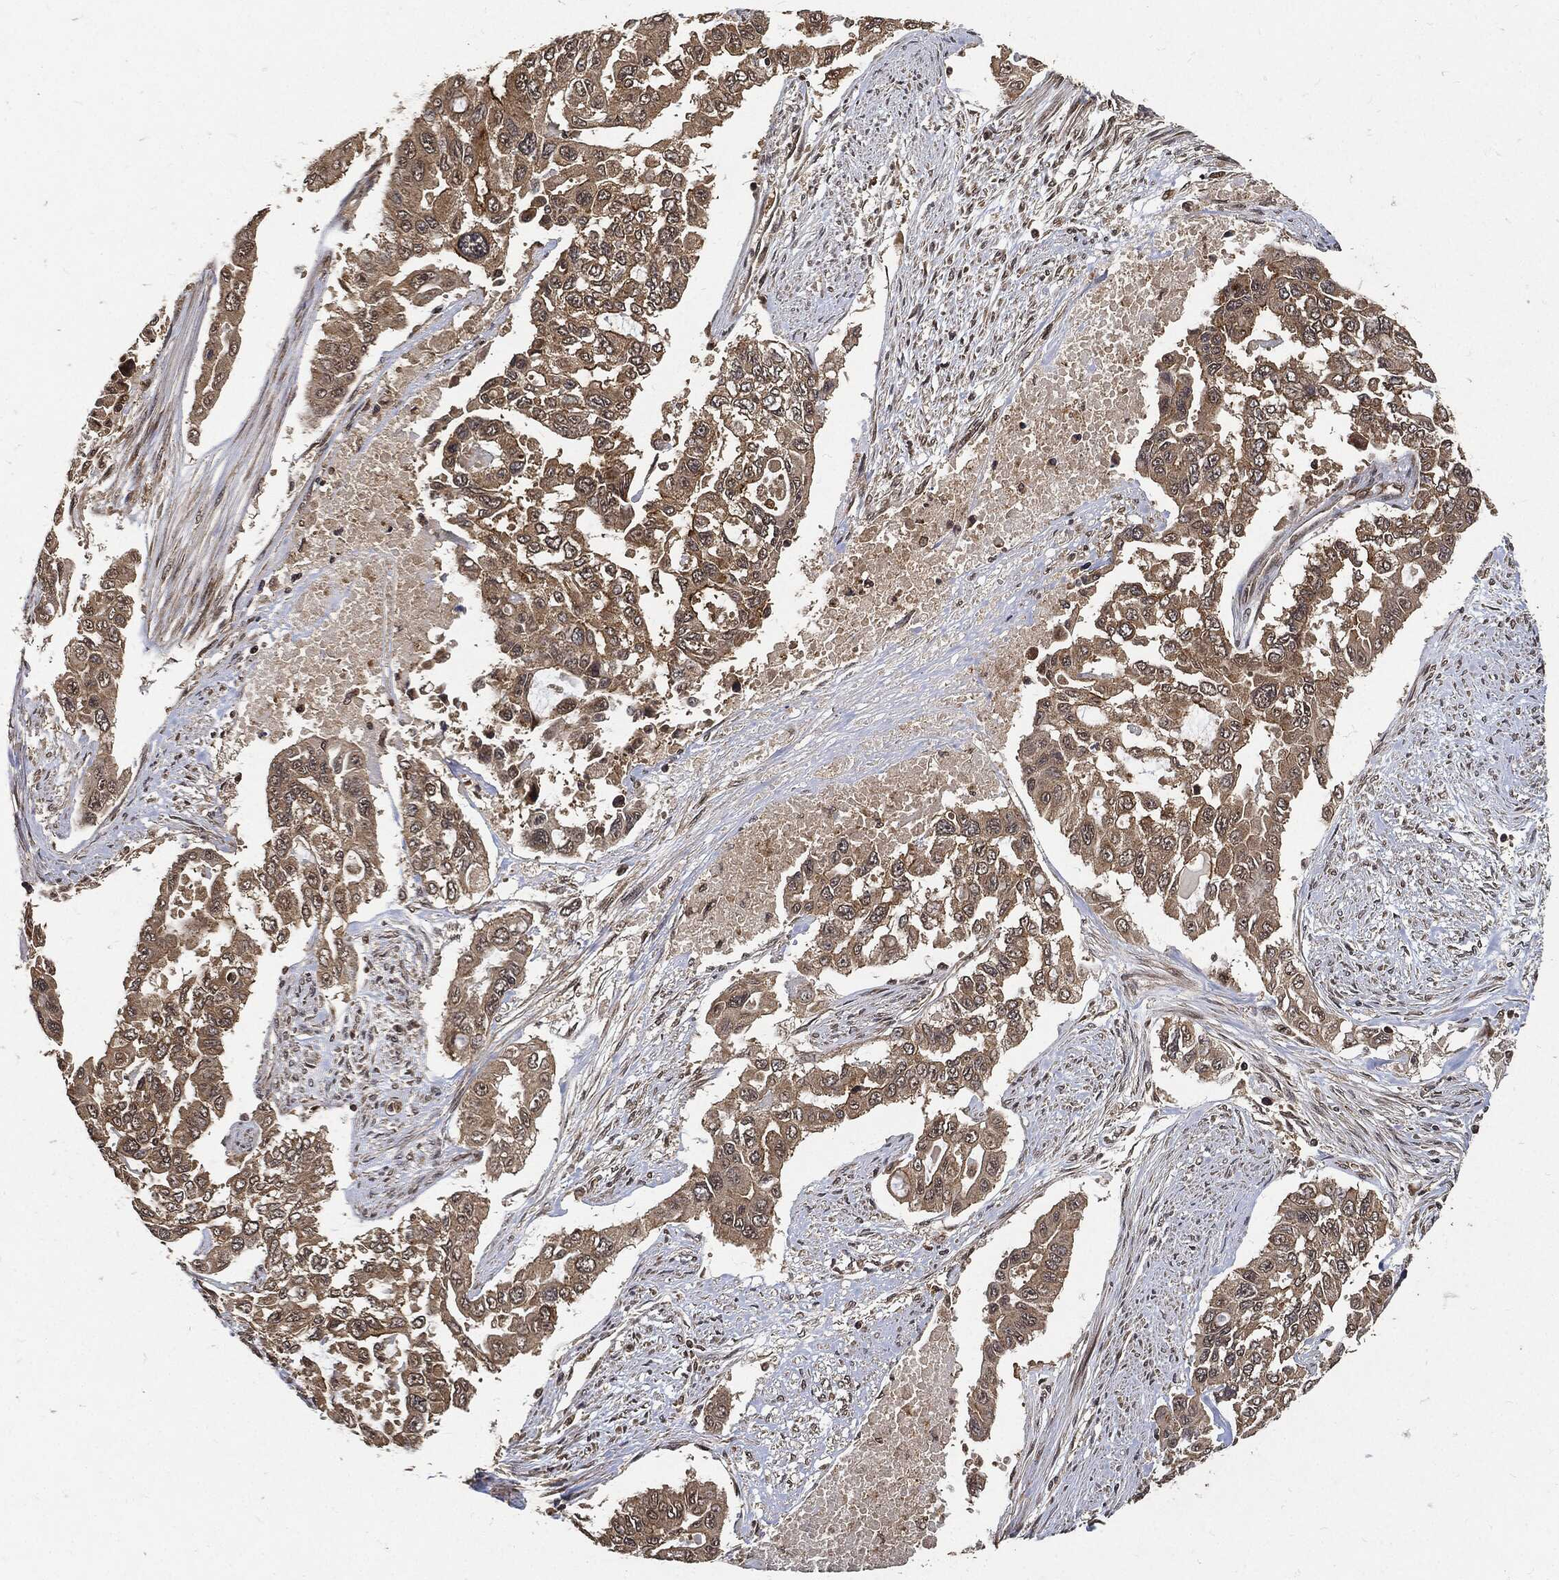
{"staining": {"intensity": "weak", "quantity": ">75%", "location": "cytoplasmic/membranous"}, "tissue": "endometrial cancer", "cell_type": "Tumor cells", "image_type": "cancer", "snomed": [{"axis": "morphology", "description": "Adenocarcinoma, NOS"}, {"axis": "topography", "description": "Uterus"}], "caption": "Adenocarcinoma (endometrial) was stained to show a protein in brown. There is low levels of weak cytoplasmic/membranous expression in about >75% of tumor cells. Ihc stains the protein of interest in brown and the nuclei are stained blue.", "gene": "ZNF226", "patient": {"sex": "female", "age": 59}}